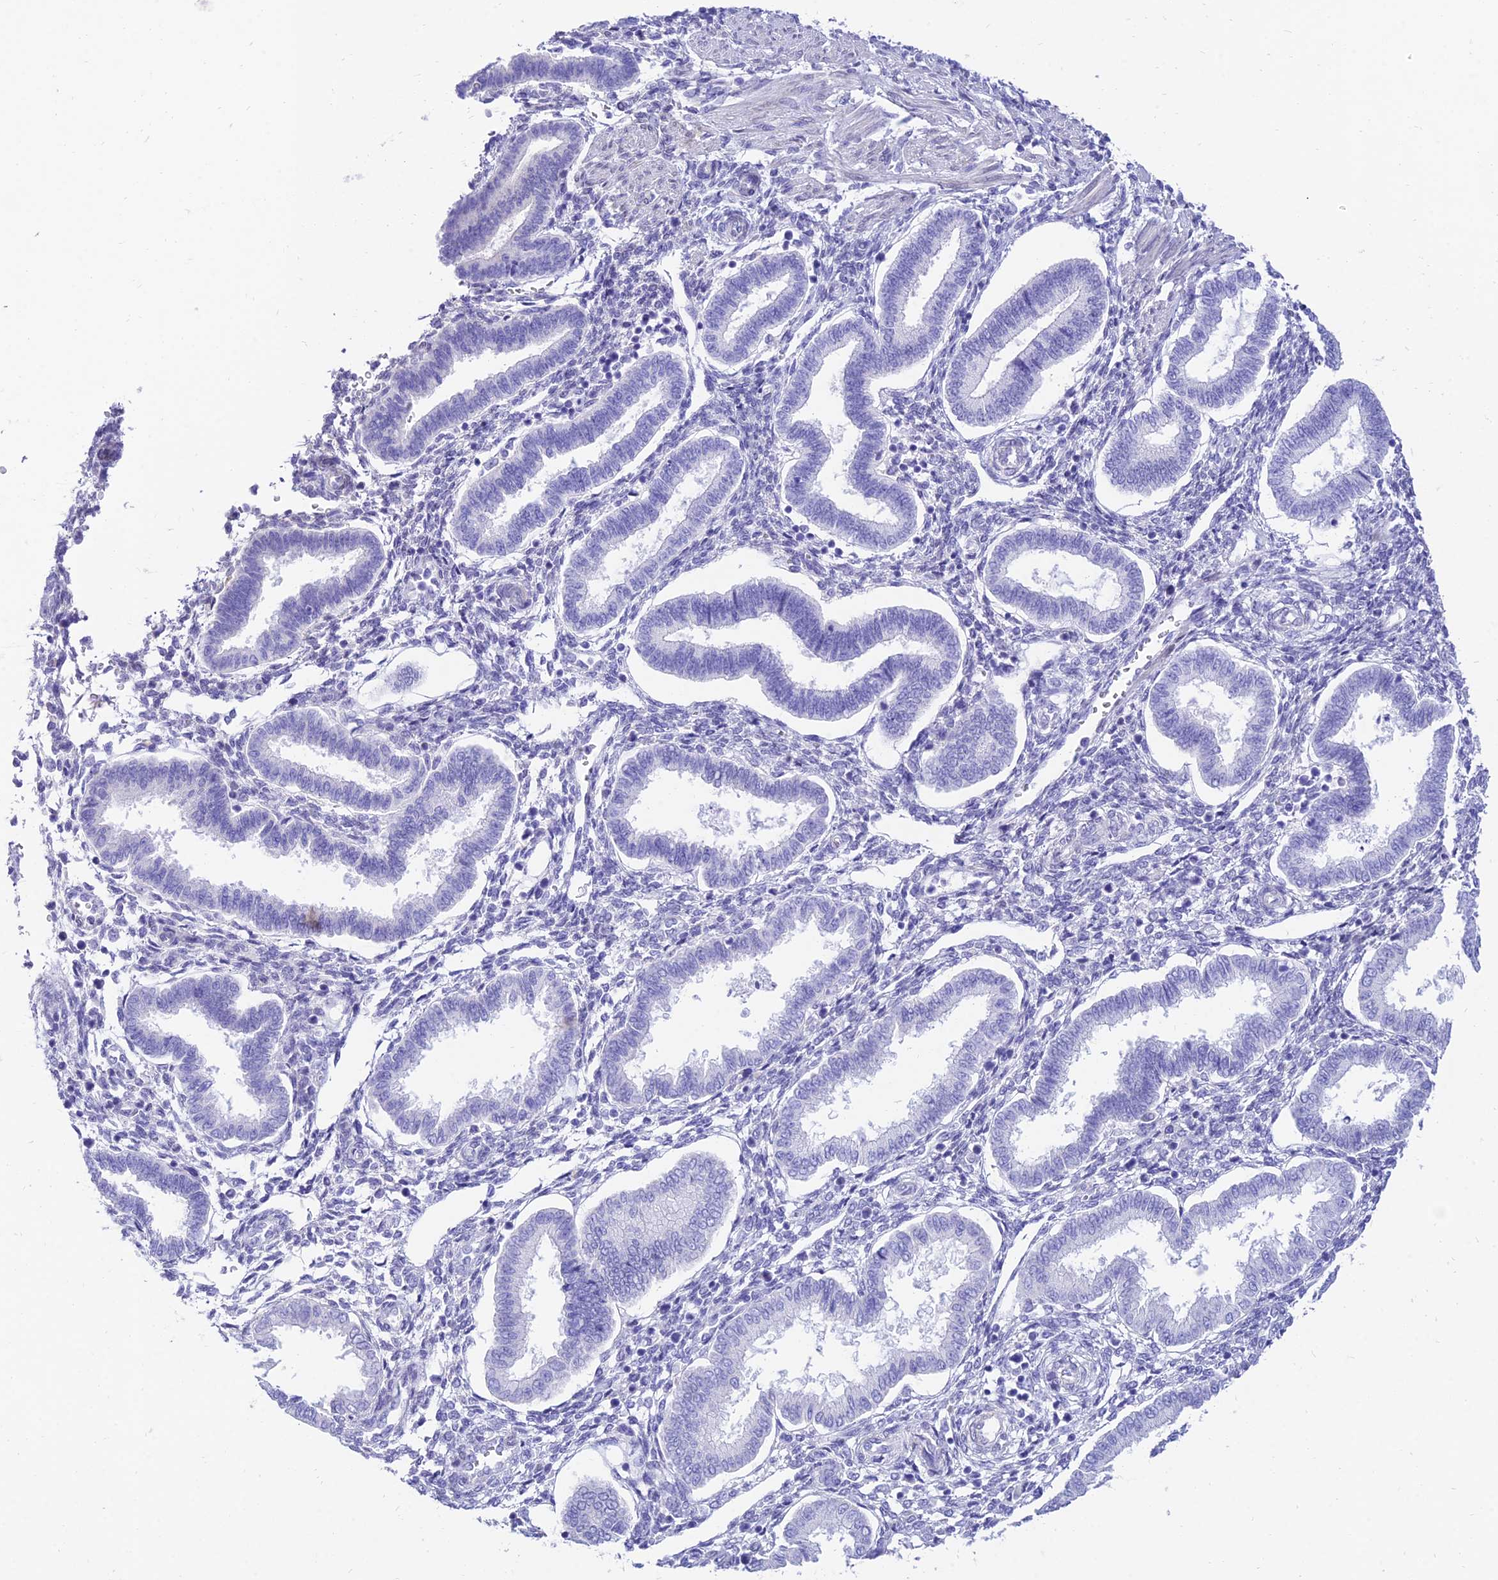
{"staining": {"intensity": "negative", "quantity": "none", "location": "none"}, "tissue": "endometrium", "cell_type": "Cells in endometrial stroma", "image_type": "normal", "snomed": [{"axis": "morphology", "description": "Normal tissue, NOS"}, {"axis": "topography", "description": "Endometrium"}], "caption": "Immunohistochemistry (IHC) histopathology image of unremarkable endometrium stained for a protein (brown), which demonstrates no positivity in cells in endometrial stroma.", "gene": "TAC3", "patient": {"sex": "female", "age": 24}}